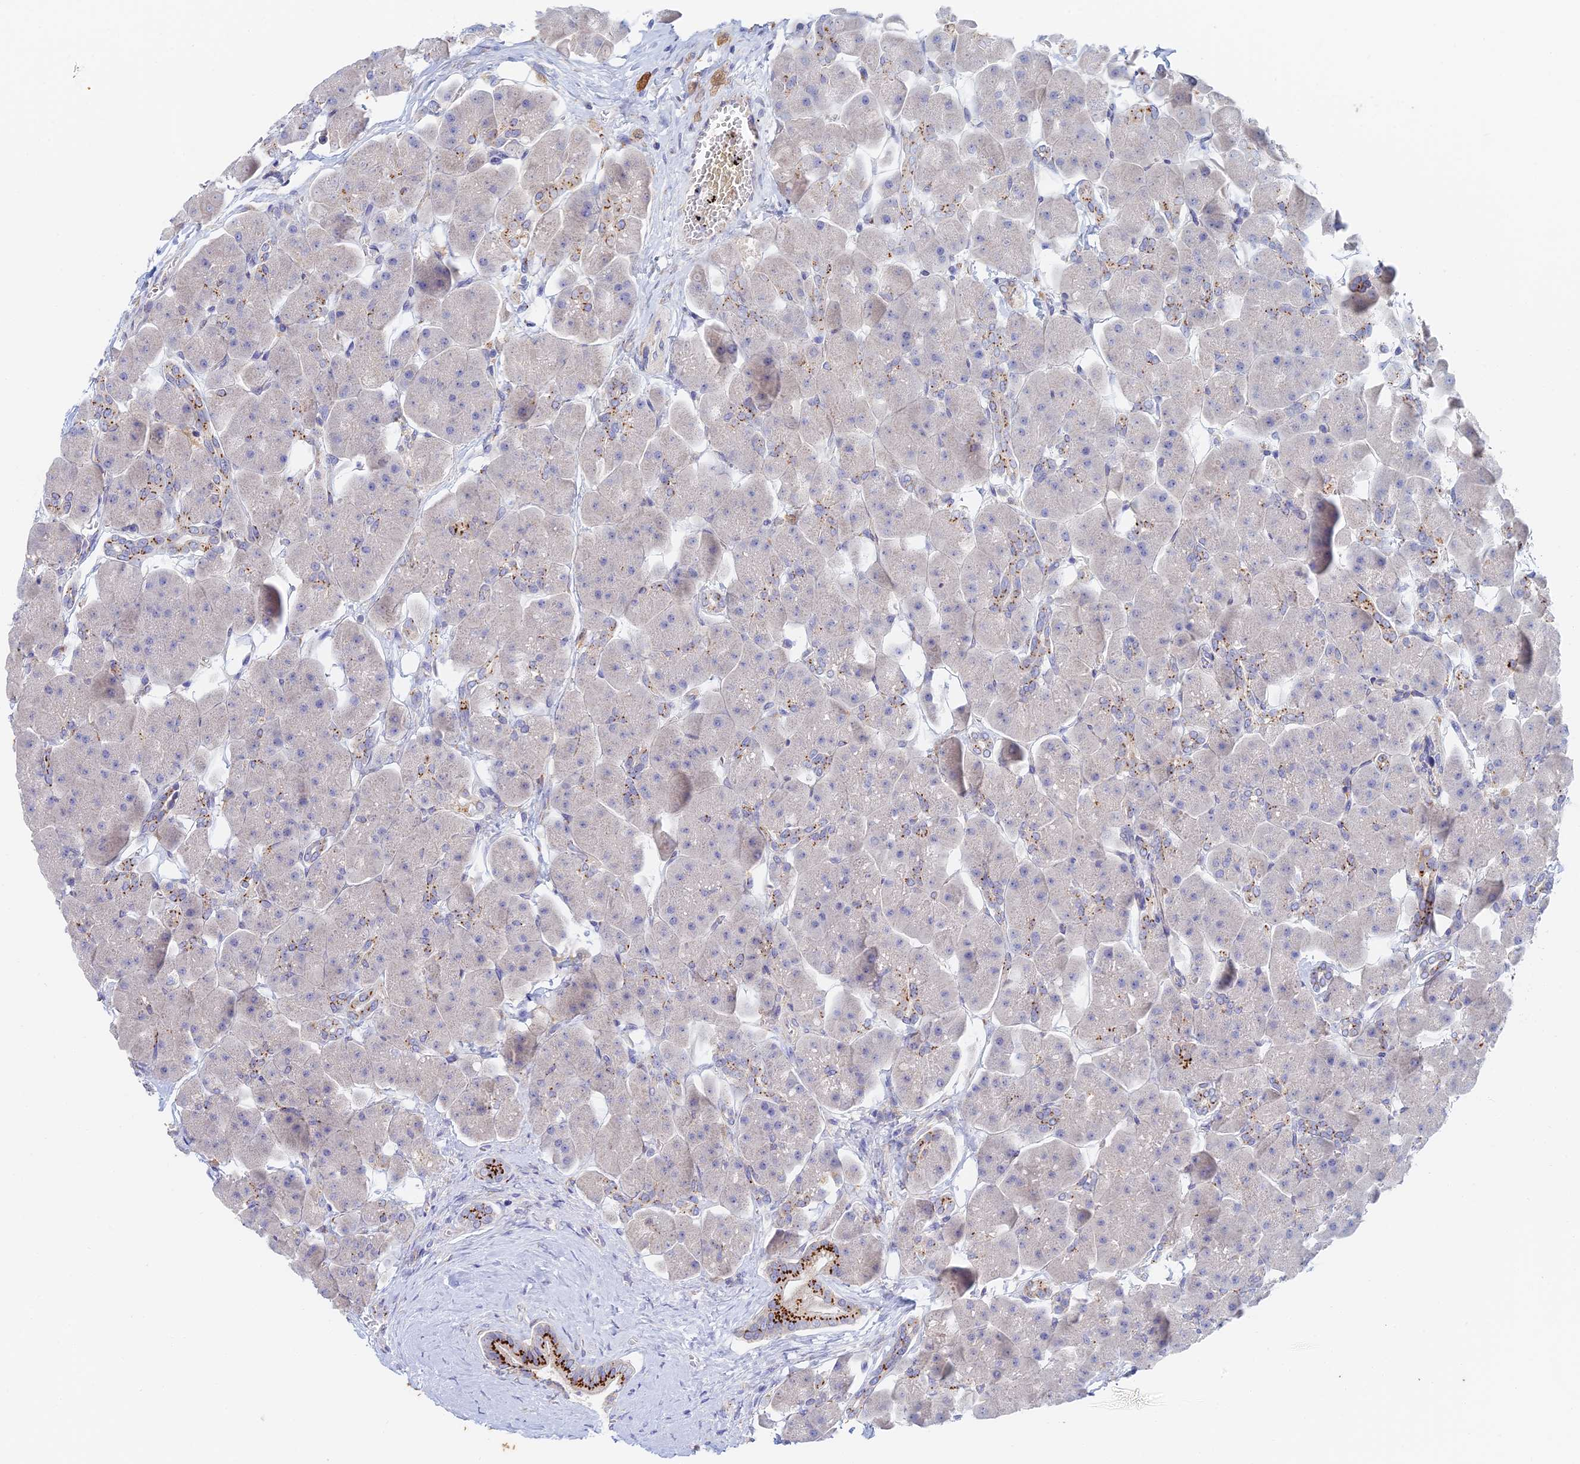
{"staining": {"intensity": "strong", "quantity": "<25%", "location": "cytoplasmic/membranous"}, "tissue": "pancreas", "cell_type": "Exocrine glandular cells", "image_type": "normal", "snomed": [{"axis": "morphology", "description": "Normal tissue, NOS"}, {"axis": "topography", "description": "Pancreas"}], "caption": "An IHC image of normal tissue is shown. Protein staining in brown highlights strong cytoplasmic/membranous positivity in pancreas within exocrine glandular cells.", "gene": "SLC24A3", "patient": {"sex": "male", "age": 66}}